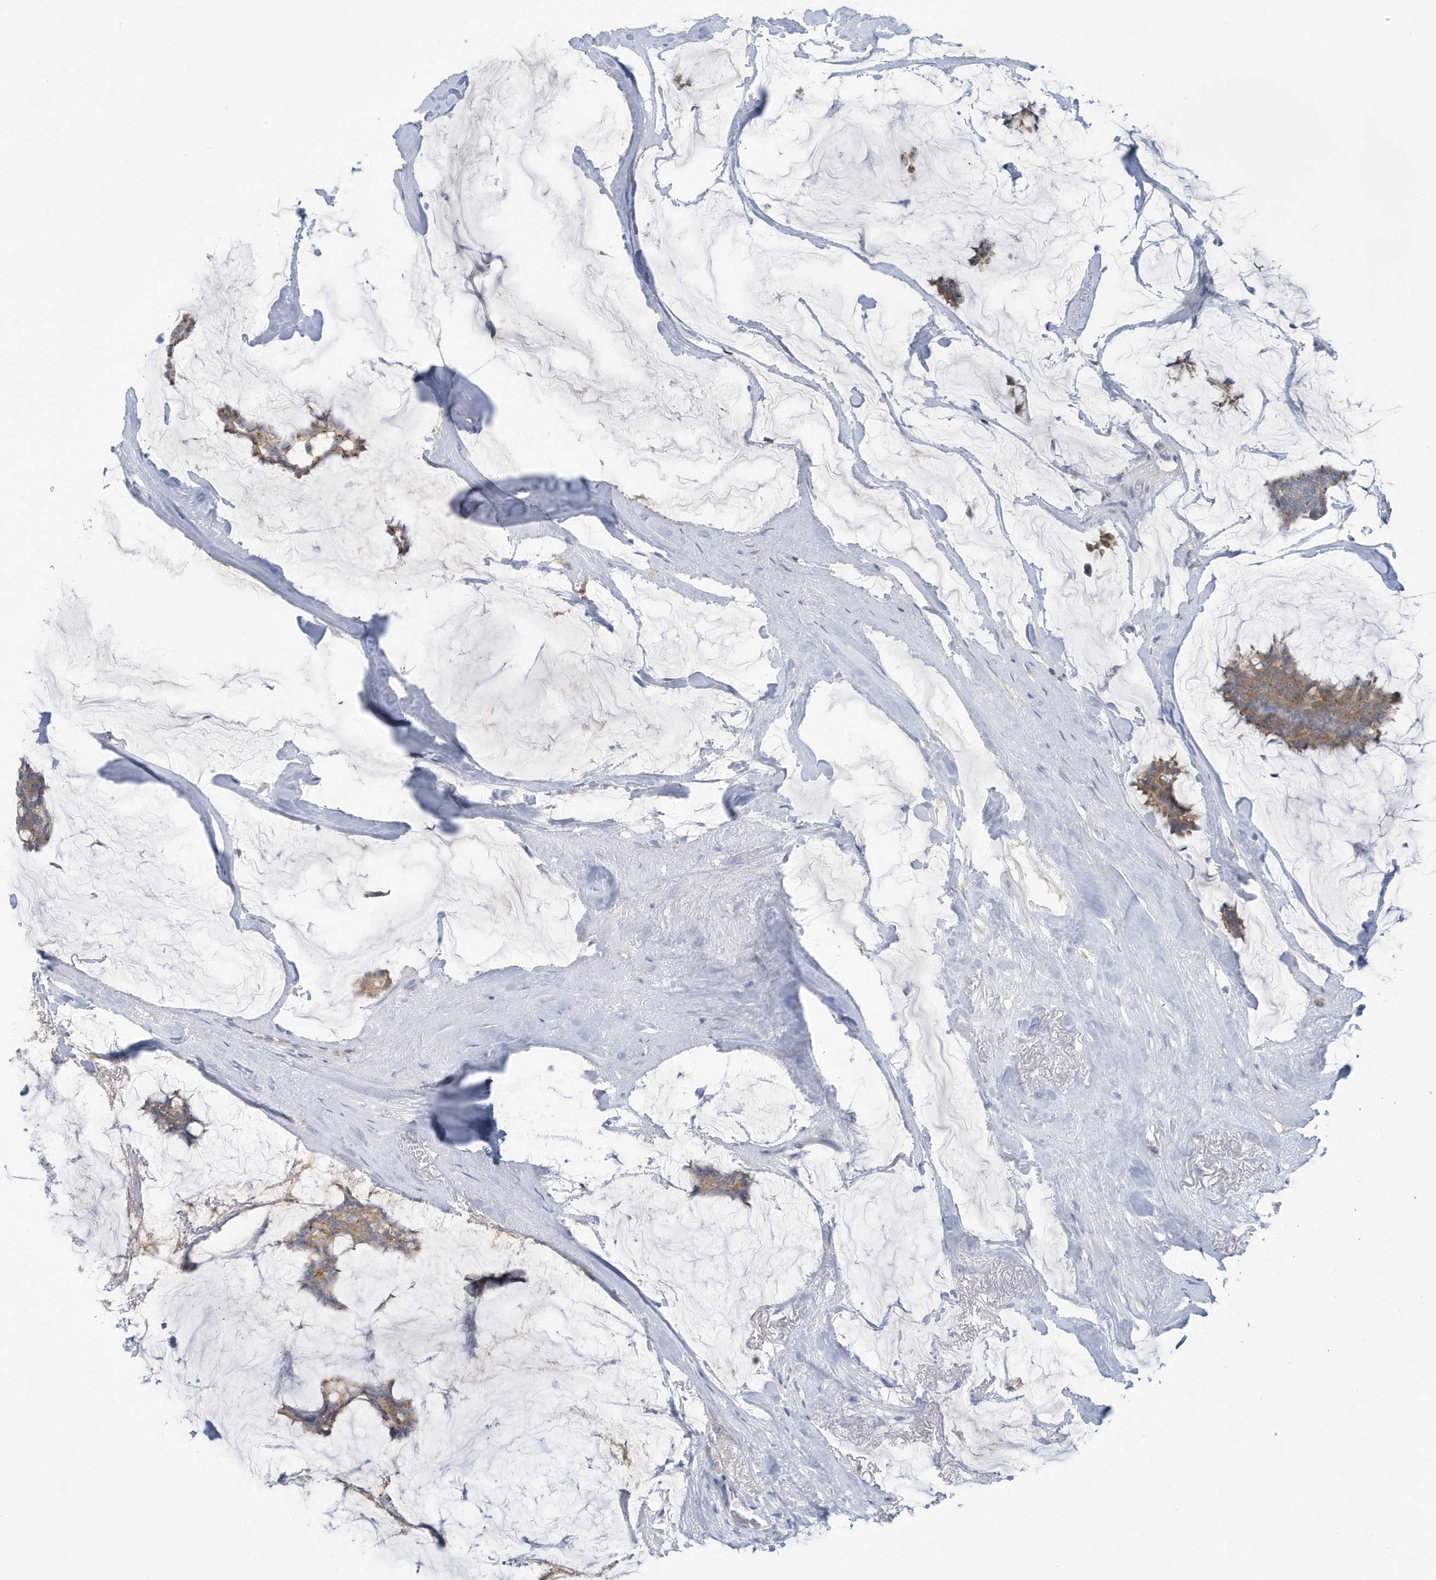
{"staining": {"intensity": "moderate", "quantity": ">75%", "location": "cytoplasmic/membranous"}, "tissue": "breast cancer", "cell_type": "Tumor cells", "image_type": "cancer", "snomed": [{"axis": "morphology", "description": "Duct carcinoma"}, {"axis": "topography", "description": "Breast"}], "caption": "The histopathology image shows a brown stain indicating the presence of a protein in the cytoplasmic/membranous of tumor cells in breast cancer.", "gene": "VTA1", "patient": {"sex": "female", "age": 93}}